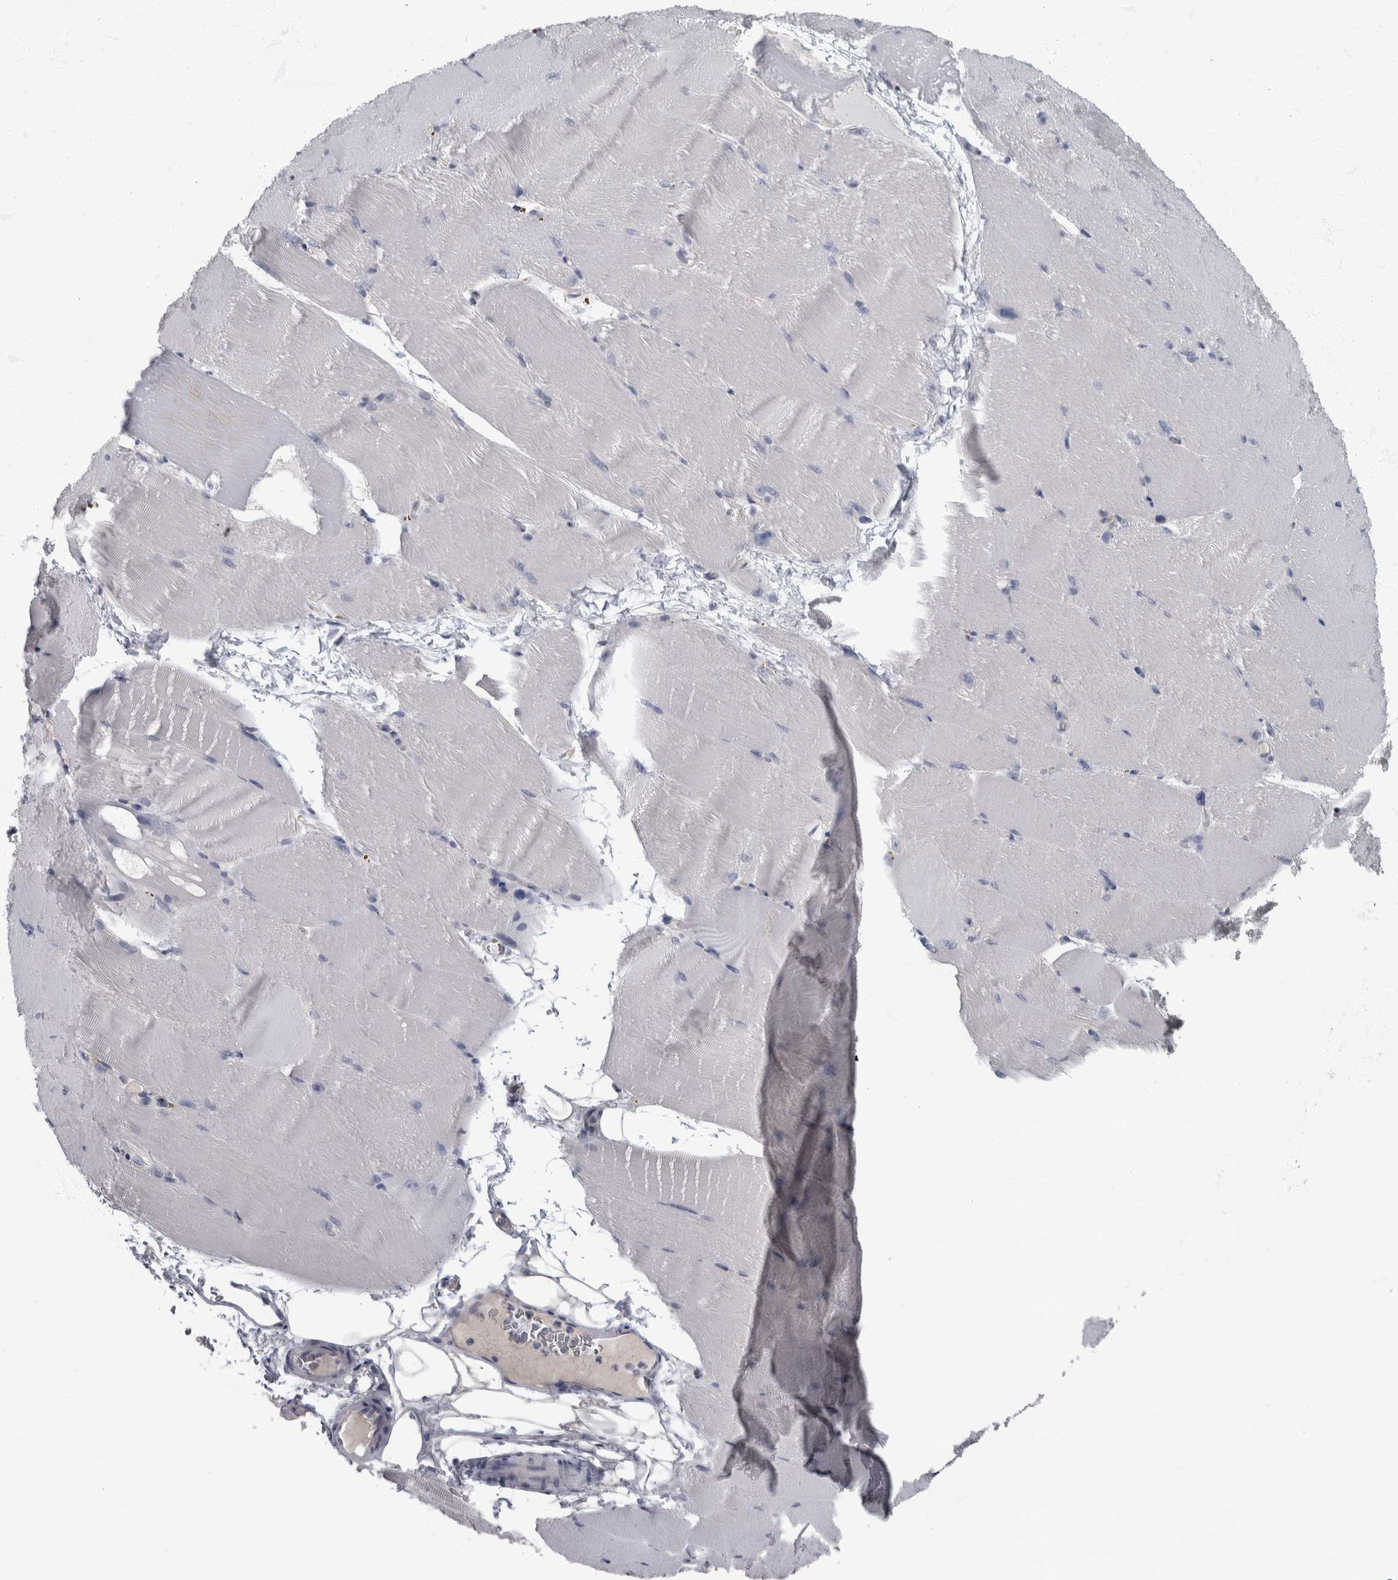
{"staining": {"intensity": "negative", "quantity": "none", "location": "none"}, "tissue": "skeletal muscle", "cell_type": "Myocytes", "image_type": "normal", "snomed": [{"axis": "morphology", "description": "Normal tissue, NOS"}, {"axis": "topography", "description": "Skeletal muscle"}, {"axis": "topography", "description": "Parathyroid gland"}], "caption": "Photomicrograph shows no protein expression in myocytes of unremarkable skeletal muscle.", "gene": "DSG2", "patient": {"sex": "female", "age": 37}}